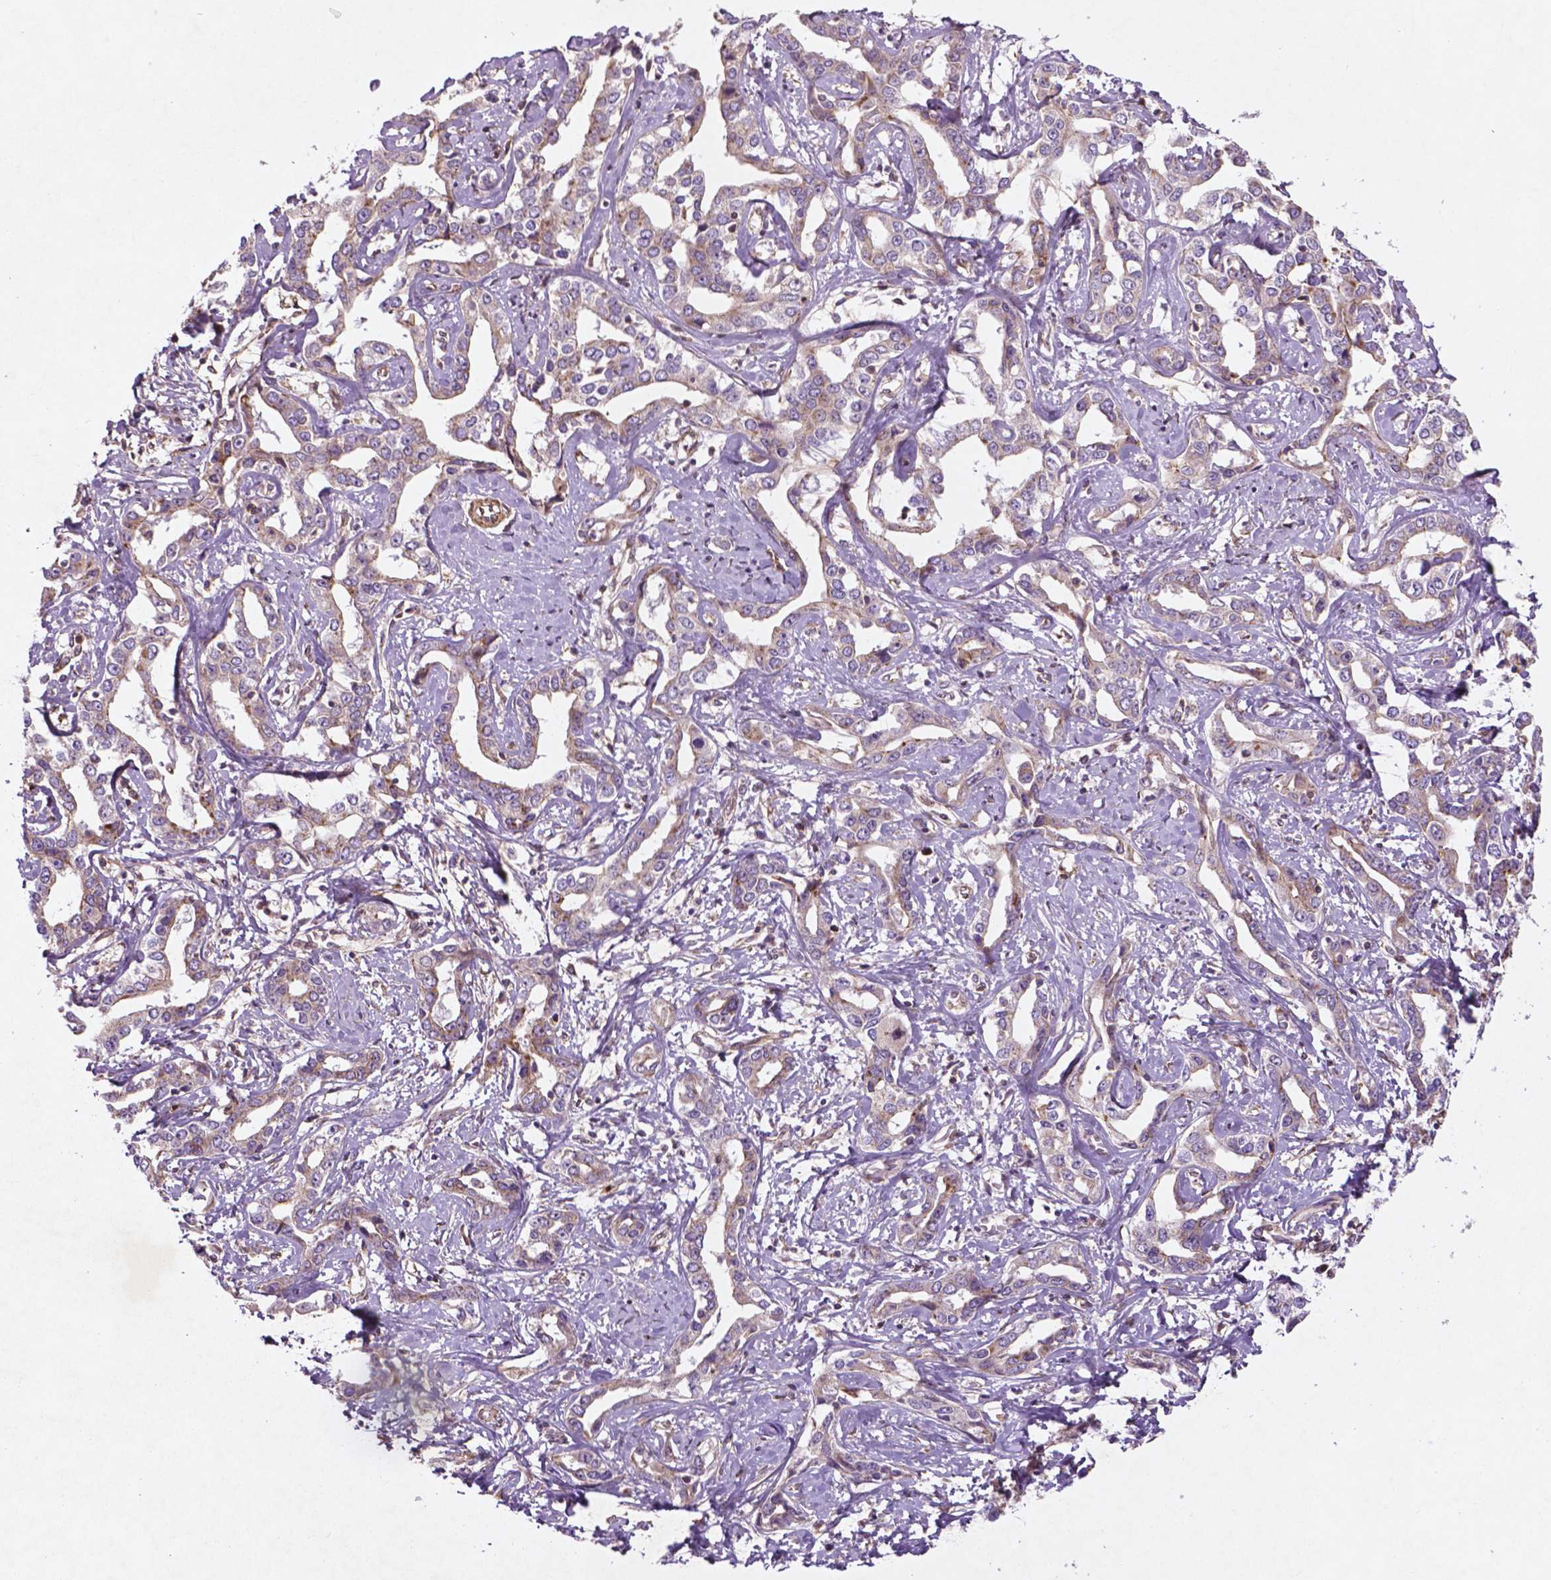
{"staining": {"intensity": "negative", "quantity": "none", "location": "none"}, "tissue": "liver cancer", "cell_type": "Tumor cells", "image_type": "cancer", "snomed": [{"axis": "morphology", "description": "Cholangiocarcinoma"}, {"axis": "topography", "description": "Liver"}], "caption": "High magnification brightfield microscopy of cholangiocarcinoma (liver) stained with DAB (3,3'-diaminobenzidine) (brown) and counterstained with hematoxylin (blue): tumor cells show no significant staining.", "gene": "TCHP", "patient": {"sex": "male", "age": 59}}